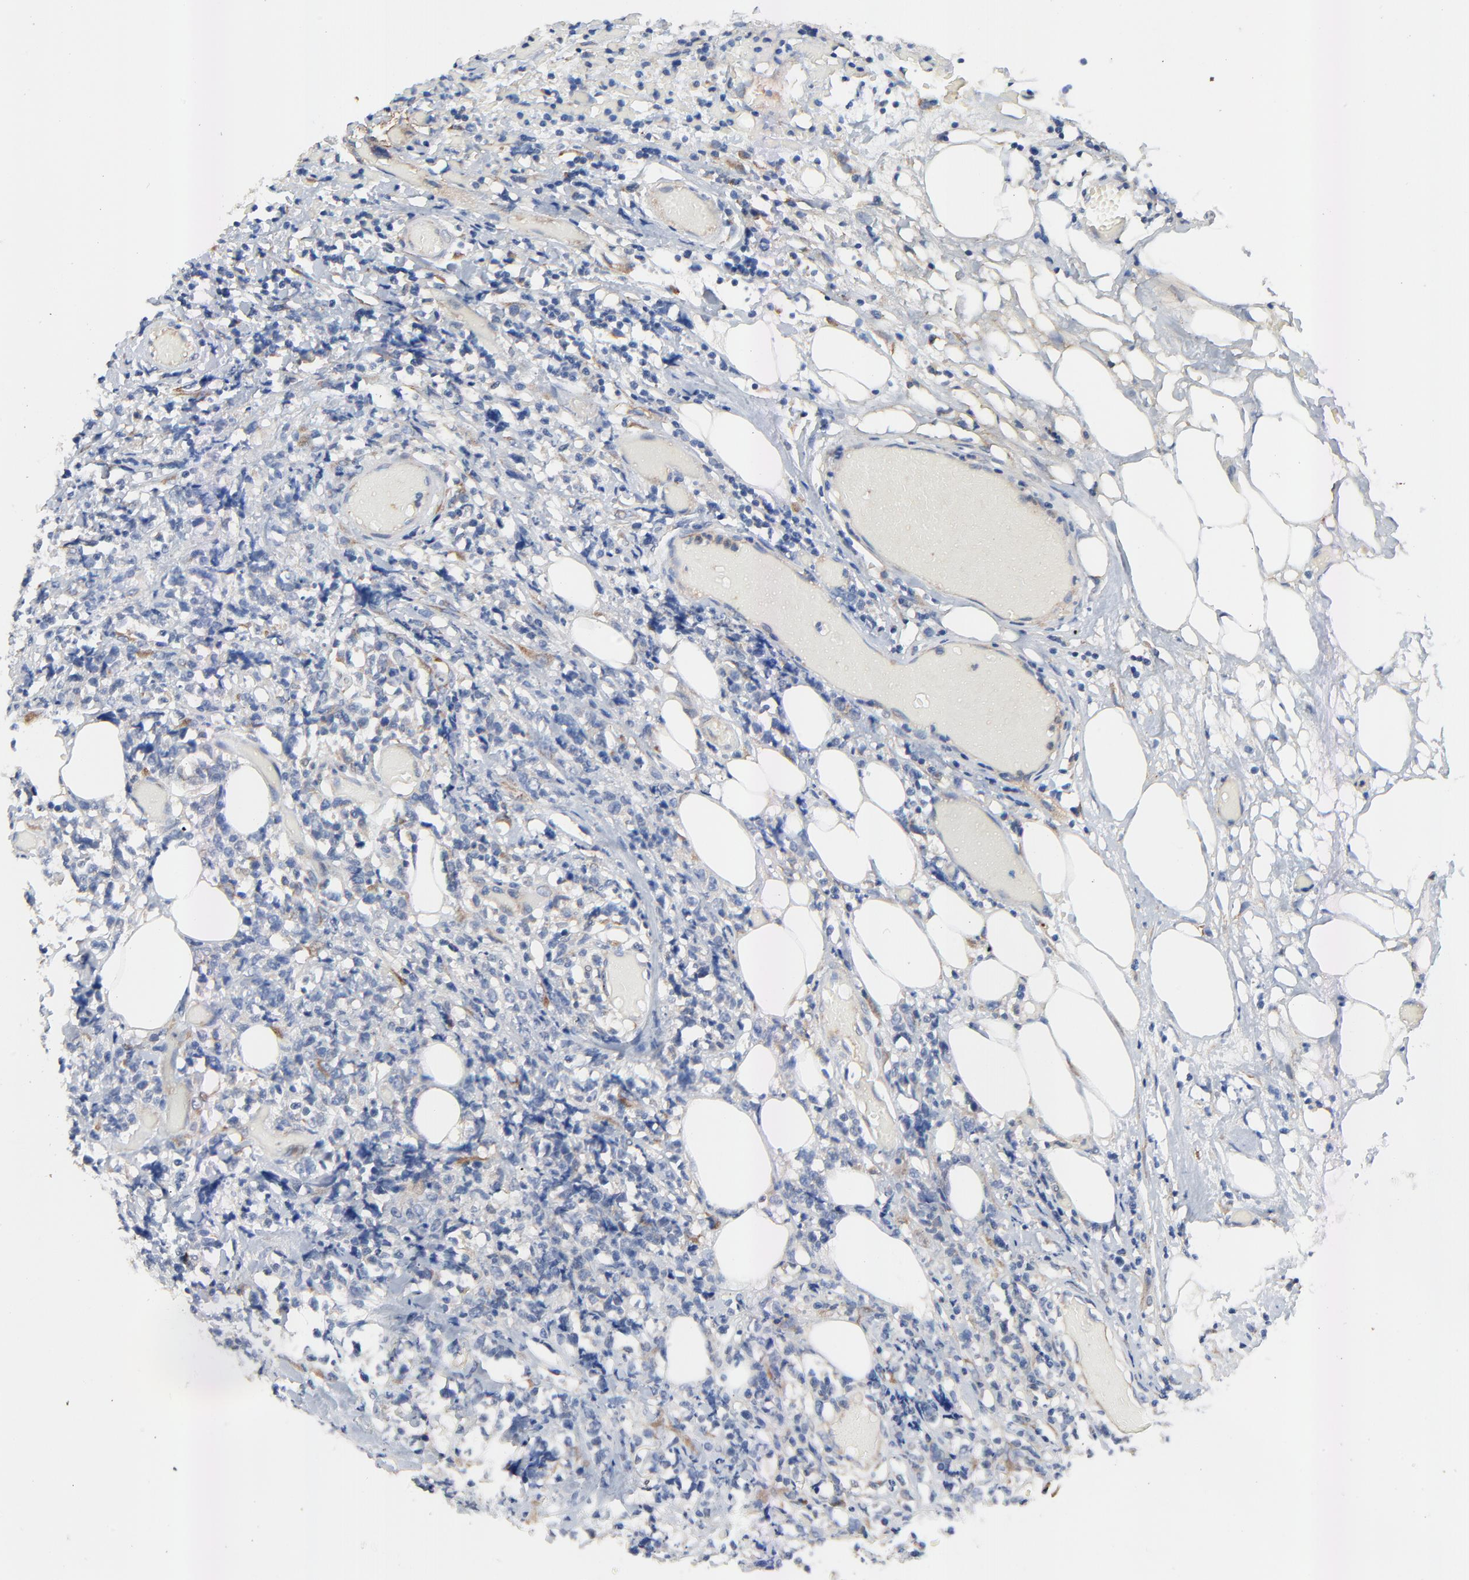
{"staining": {"intensity": "weak", "quantity": "<25%", "location": "cytoplasmic/membranous"}, "tissue": "lymphoma", "cell_type": "Tumor cells", "image_type": "cancer", "snomed": [{"axis": "morphology", "description": "Malignant lymphoma, non-Hodgkin's type, High grade"}, {"axis": "topography", "description": "Colon"}], "caption": "The immunohistochemistry (IHC) photomicrograph has no significant staining in tumor cells of lymphoma tissue.", "gene": "VAV2", "patient": {"sex": "male", "age": 82}}